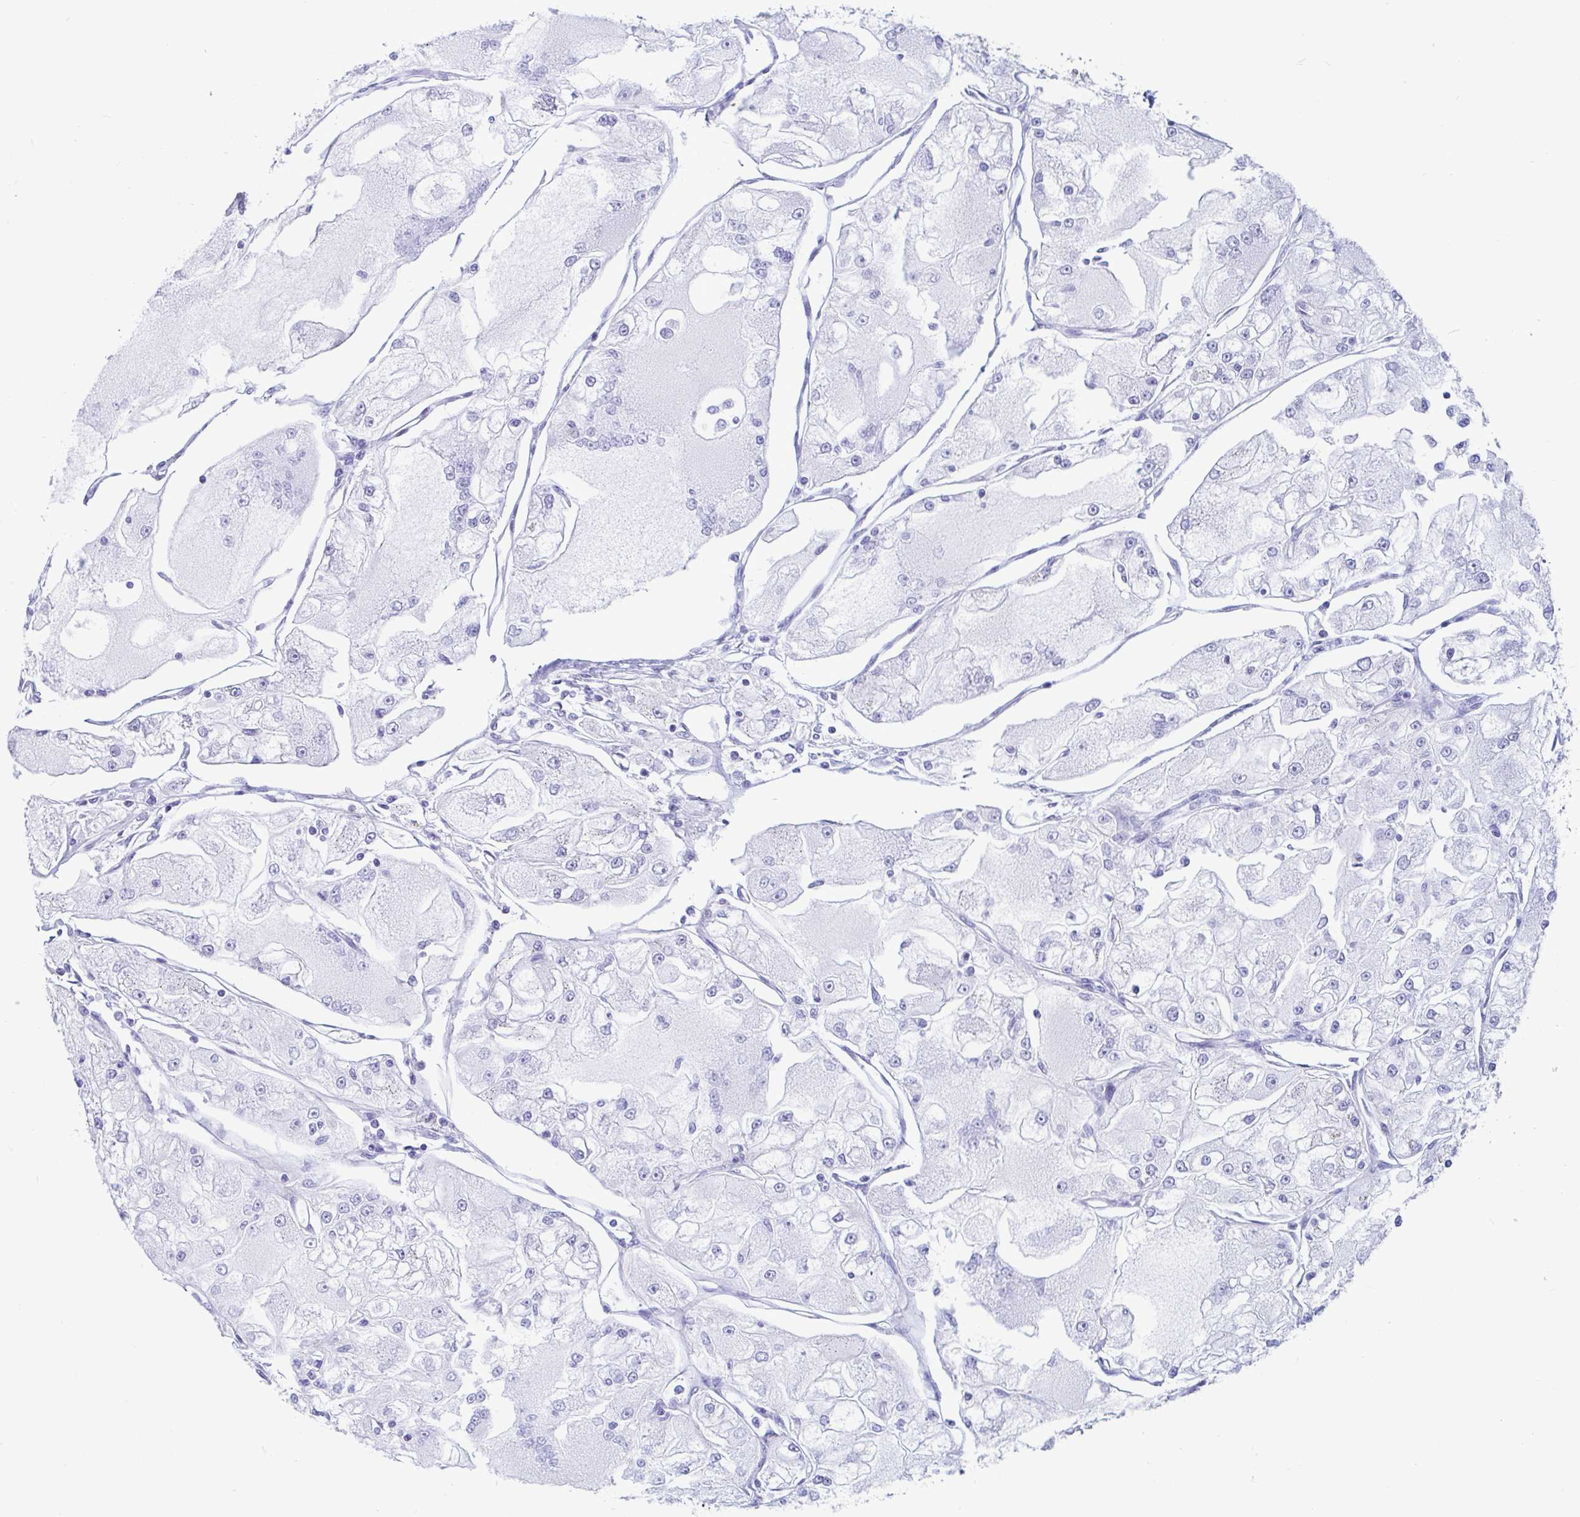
{"staining": {"intensity": "negative", "quantity": "none", "location": "none"}, "tissue": "renal cancer", "cell_type": "Tumor cells", "image_type": "cancer", "snomed": [{"axis": "morphology", "description": "Adenocarcinoma, NOS"}, {"axis": "topography", "description": "Kidney"}], "caption": "Human renal cancer stained for a protein using immunohistochemistry (IHC) demonstrates no positivity in tumor cells.", "gene": "RNASE3", "patient": {"sex": "female", "age": 72}}